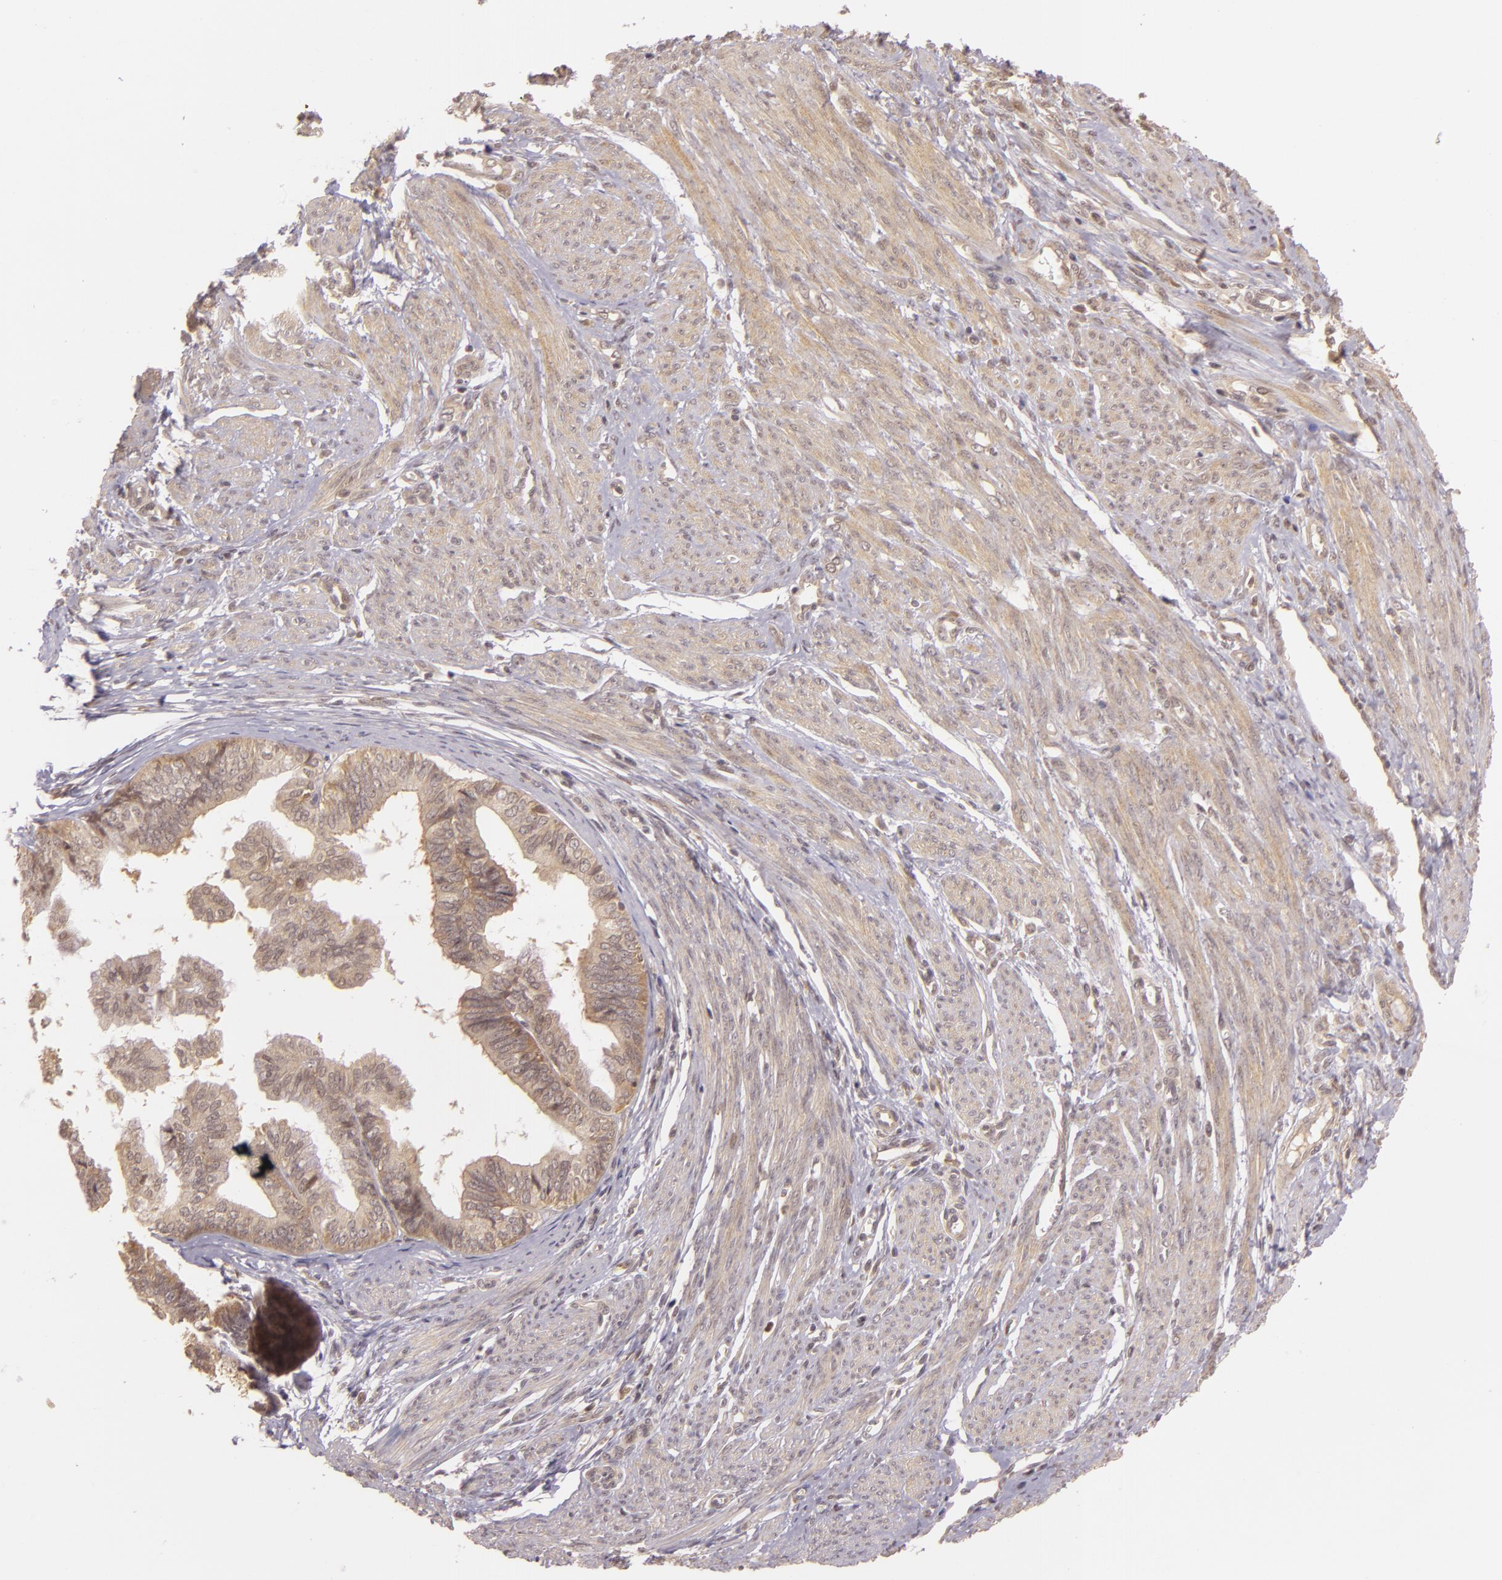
{"staining": {"intensity": "moderate", "quantity": ">75%", "location": "cytoplasmic/membranous"}, "tissue": "endometrial cancer", "cell_type": "Tumor cells", "image_type": "cancer", "snomed": [{"axis": "morphology", "description": "Adenocarcinoma, NOS"}, {"axis": "topography", "description": "Endometrium"}], "caption": "Endometrial cancer was stained to show a protein in brown. There is medium levels of moderate cytoplasmic/membranous expression in approximately >75% of tumor cells.", "gene": "TXNRD2", "patient": {"sex": "female", "age": 75}}